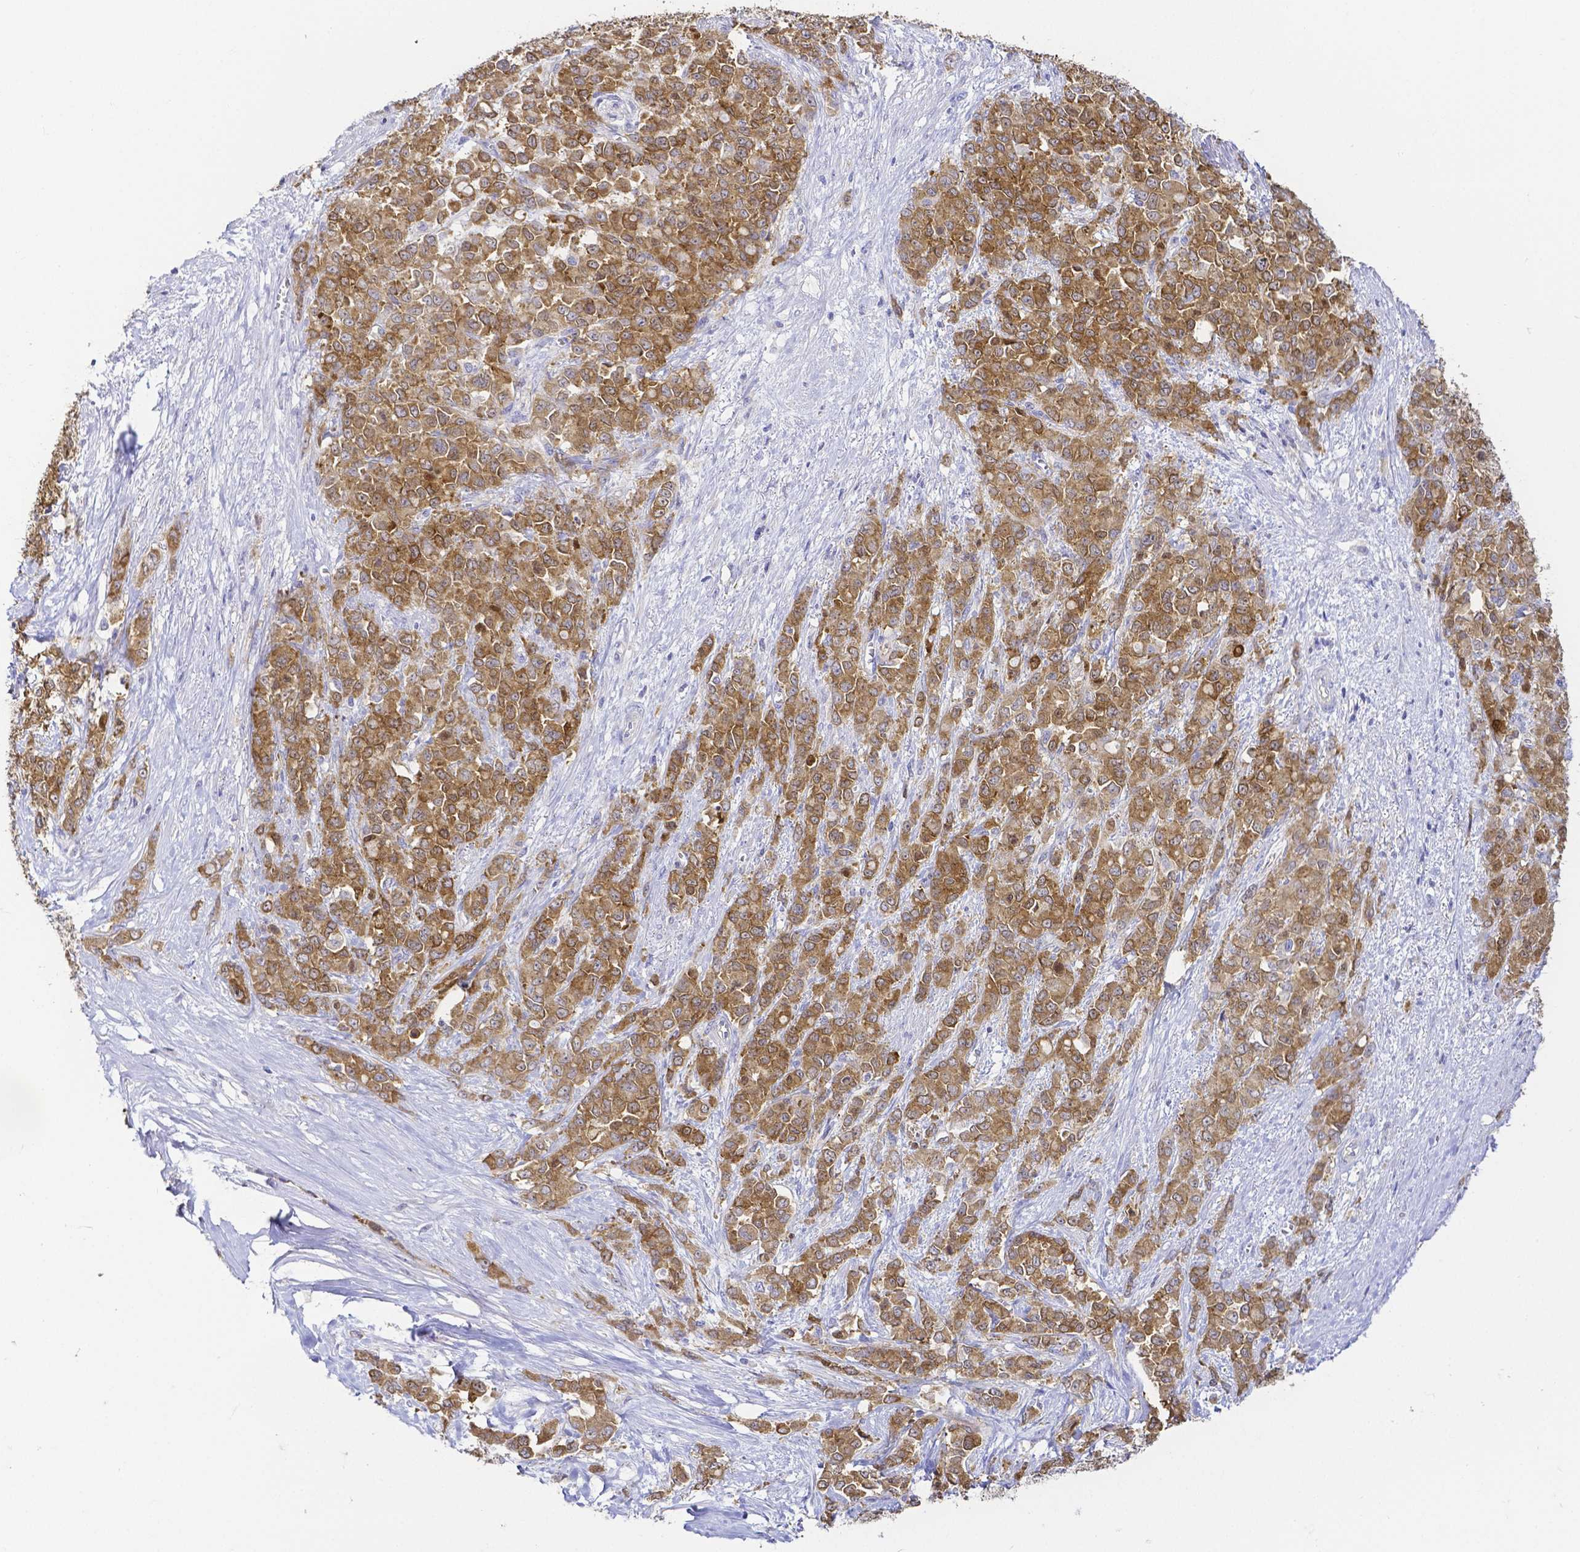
{"staining": {"intensity": "moderate", "quantity": ">75%", "location": "cytoplasmic/membranous"}, "tissue": "stomach cancer", "cell_type": "Tumor cells", "image_type": "cancer", "snomed": [{"axis": "morphology", "description": "Adenocarcinoma, NOS"}, {"axis": "topography", "description": "Stomach"}], "caption": "The histopathology image demonstrates immunohistochemical staining of stomach cancer. There is moderate cytoplasmic/membranous positivity is present in approximately >75% of tumor cells.", "gene": "PKP3", "patient": {"sex": "female", "age": 76}}